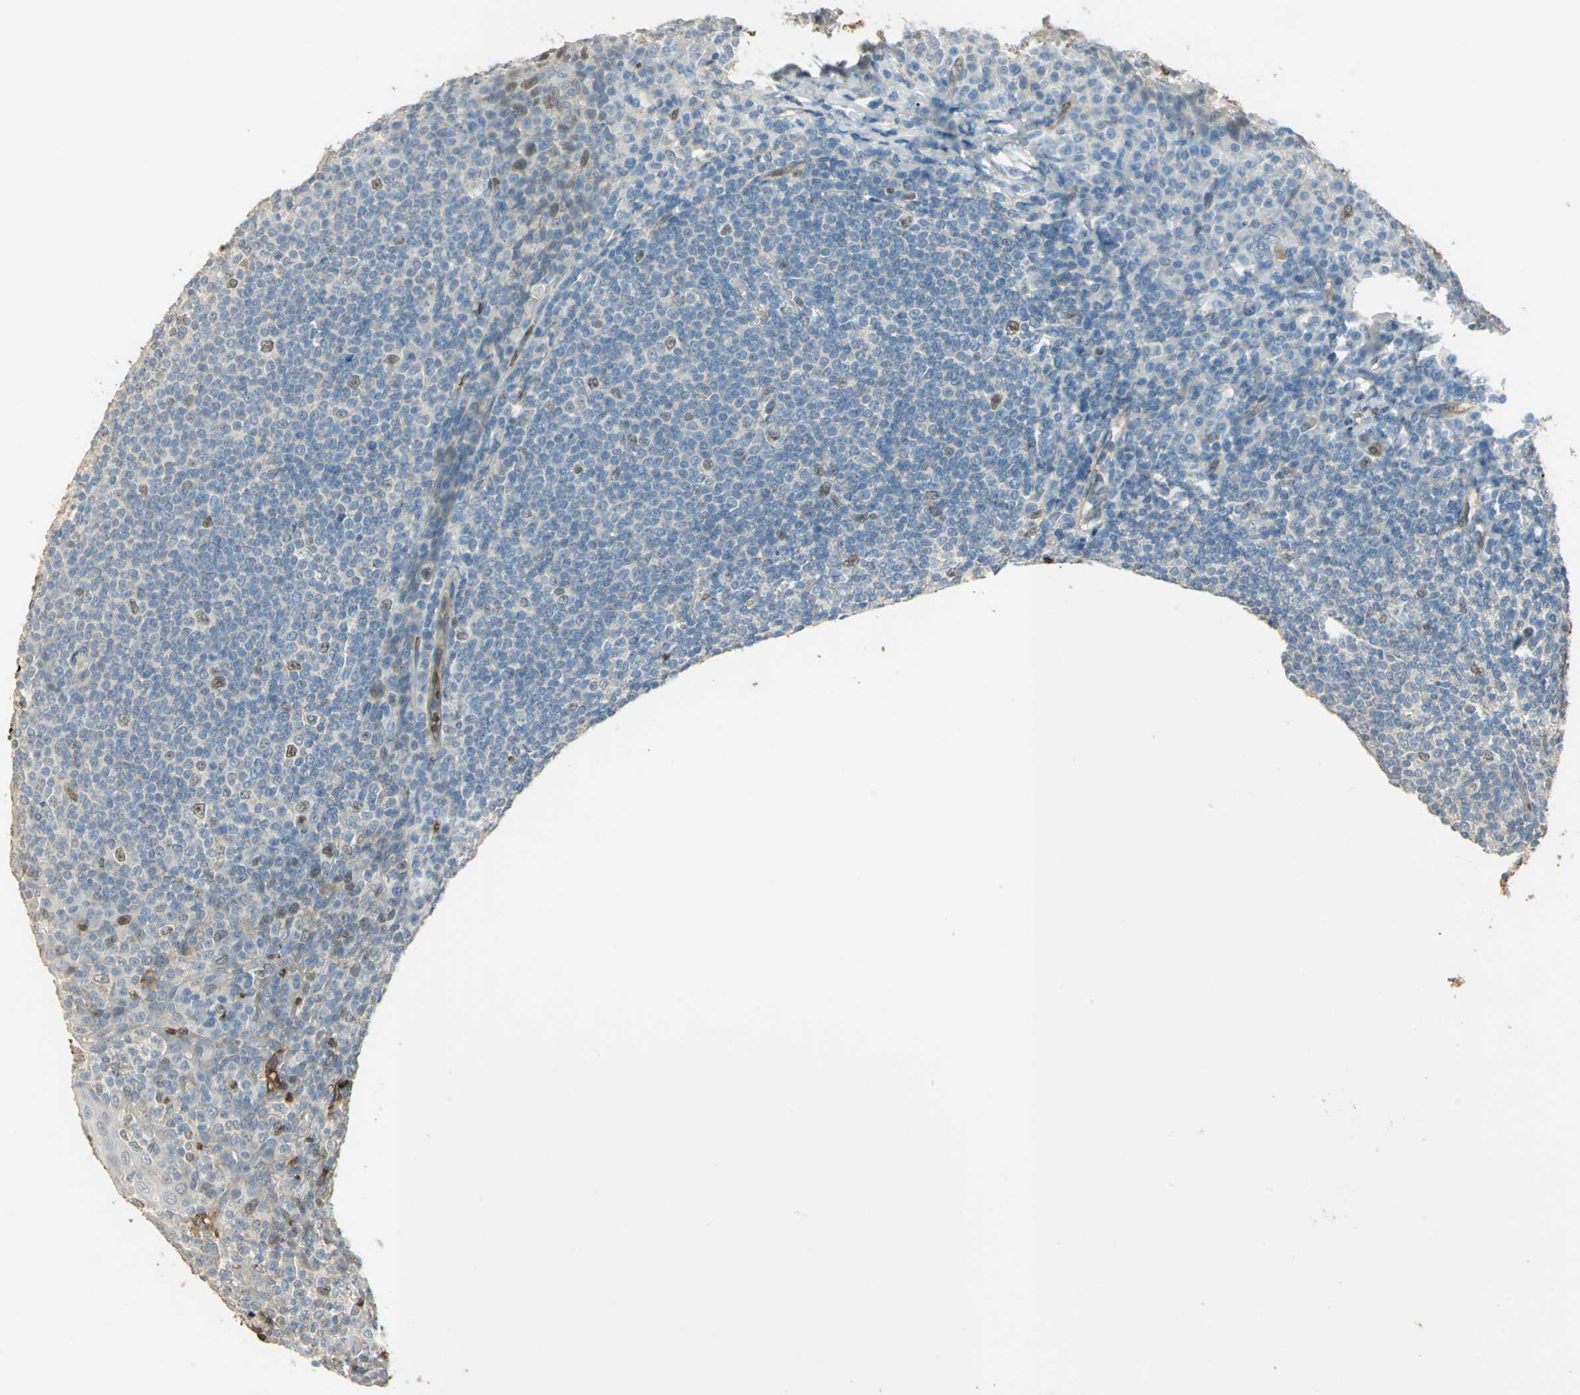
{"staining": {"intensity": "weak", "quantity": "25%-75%", "location": "cytoplasmic/membranous,nuclear"}, "tissue": "tonsil", "cell_type": "Germinal center cells", "image_type": "normal", "snomed": [{"axis": "morphology", "description": "Normal tissue, NOS"}, {"axis": "topography", "description": "Tonsil"}], "caption": "Brown immunohistochemical staining in benign tonsil displays weak cytoplasmic/membranous,nuclear positivity in about 25%-75% of germinal center cells.", "gene": "DDAH1", "patient": {"sex": "male", "age": 31}}